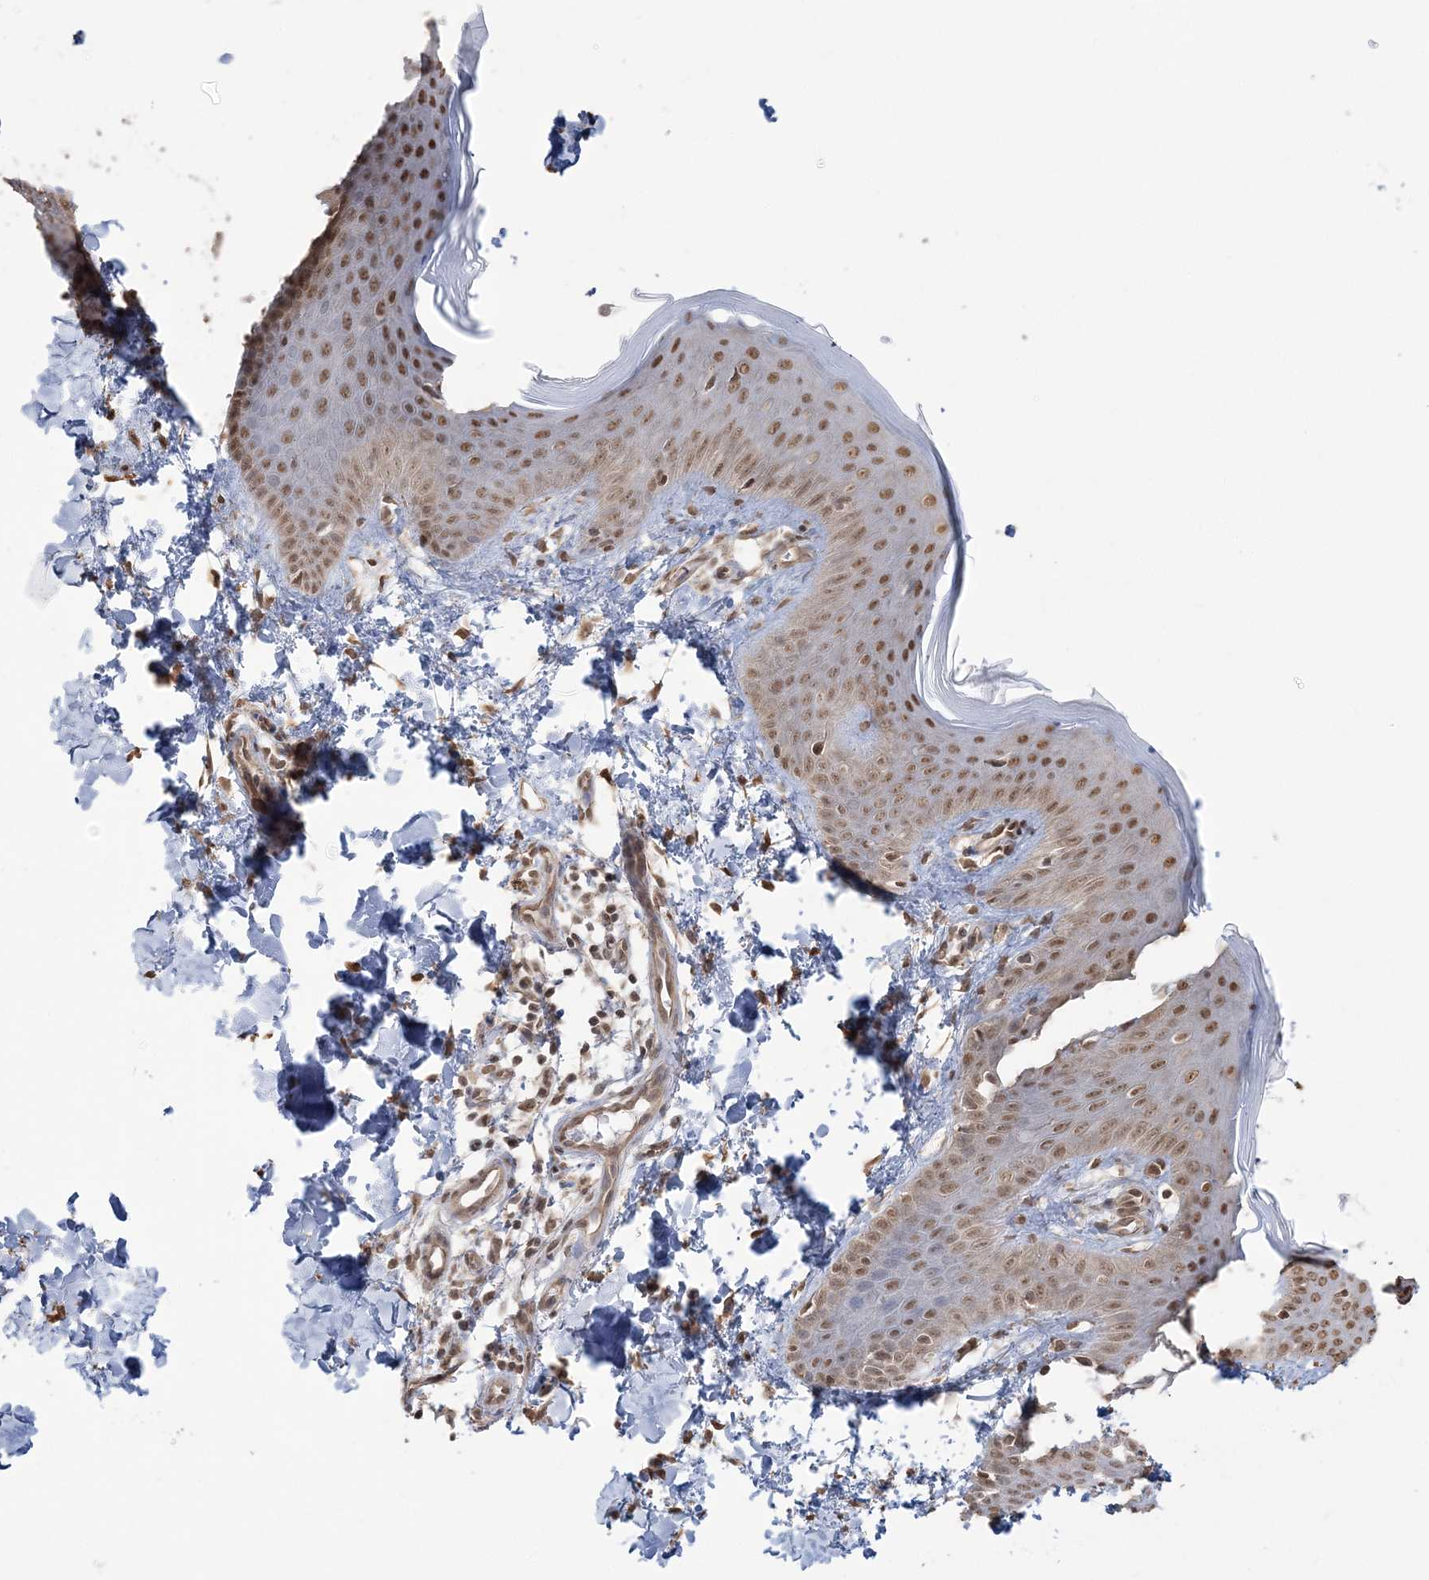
{"staining": {"intensity": "moderate", "quantity": ">75%", "location": "cytoplasmic/membranous,nuclear"}, "tissue": "skin", "cell_type": "Fibroblasts", "image_type": "normal", "snomed": [{"axis": "morphology", "description": "Normal tissue, NOS"}, {"axis": "topography", "description": "Skin"}], "caption": "Protein expression analysis of benign skin demonstrates moderate cytoplasmic/membranous,nuclear staining in approximately >75% of fibroblasts.", "gene": "ZNF839", "patient": {"sex": "male", "age": 36}}